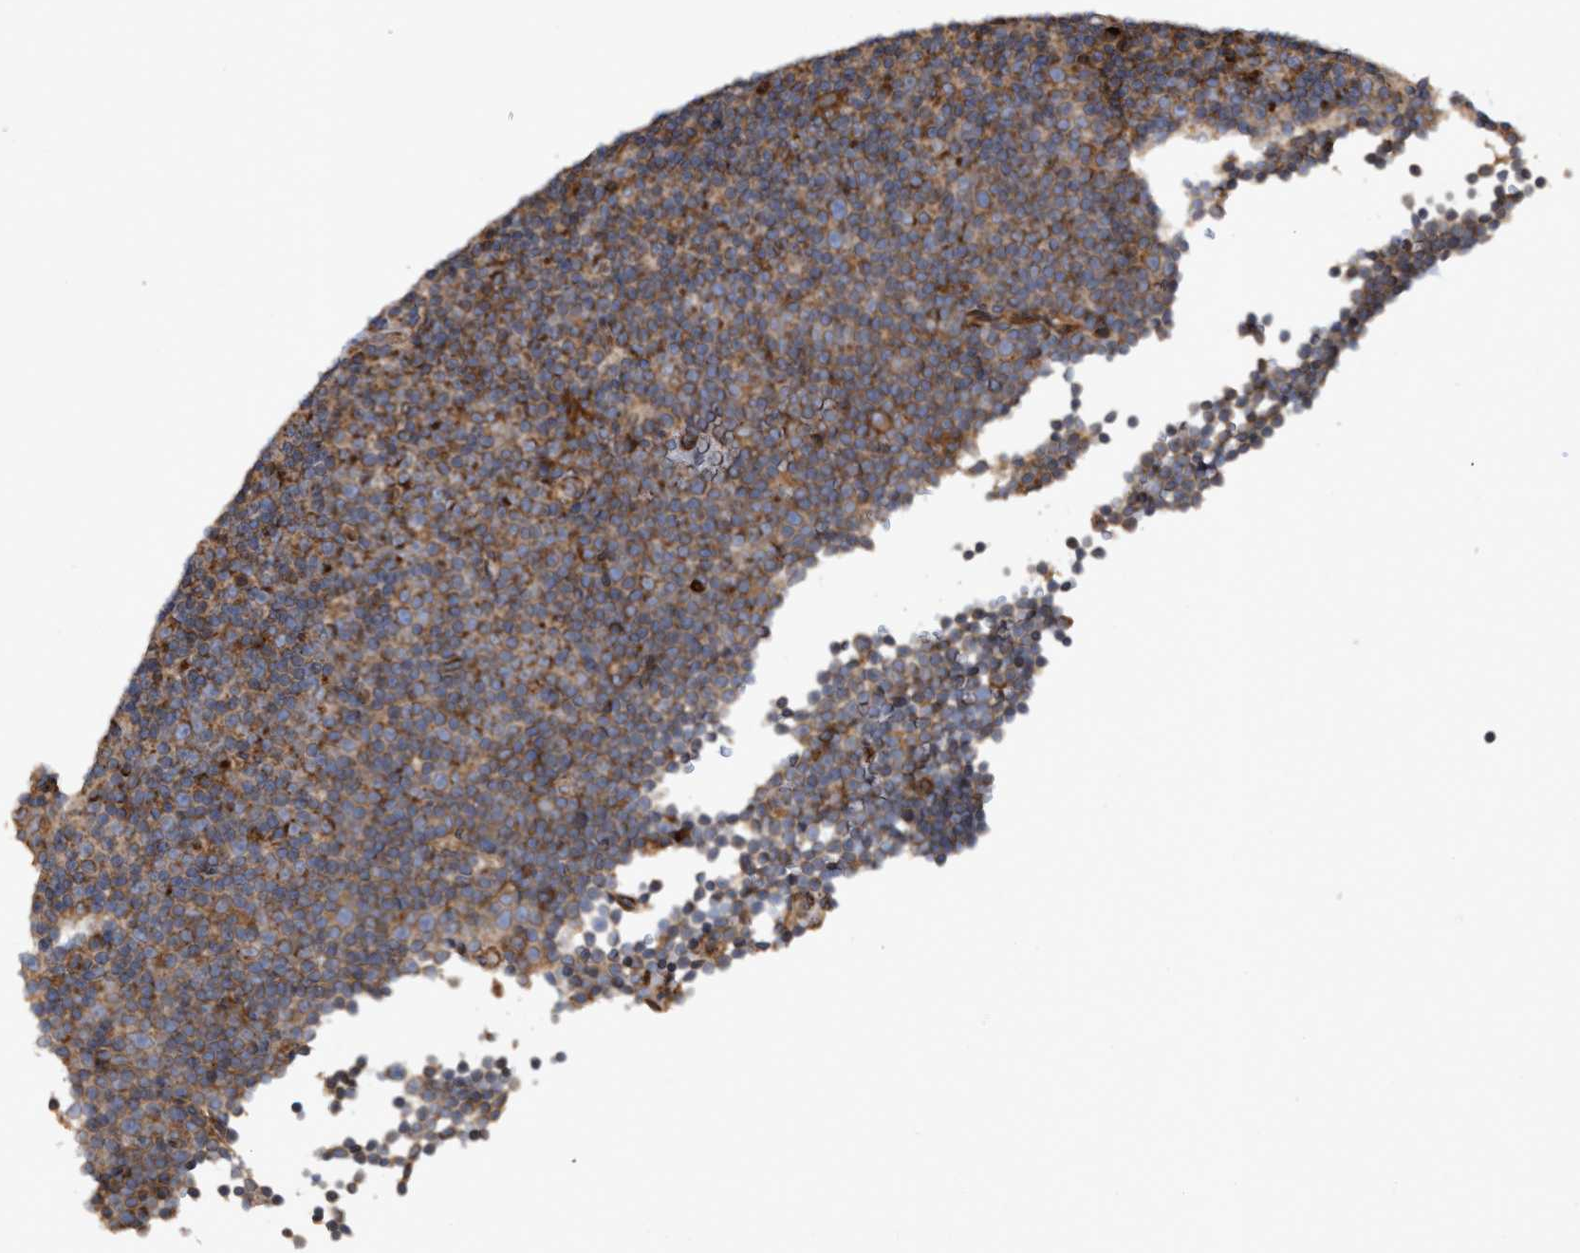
{"staining": {"intensity": "moderate", "quantity": ">75%", "location": "cytoplasmic/membranous"}, "tissue": "lymphoma", "cell_type": "Tumor cells", "image_type": "cancer", "snomed": [{"axis": "morphology", "description": "Malignant lymphoma, non-Hodgkin's type, Low grade"}, {"axis": "topography", "description": "Lymph node"}], "caption": "There is medium levels of moderate cytoplasmic/membranous staining in tumor cells of lymphoma, as demonstrated by immunohistochemical staining (brown color).", "gene": "SLC16A3", "patient": {"sex": "female", "age": 67}}